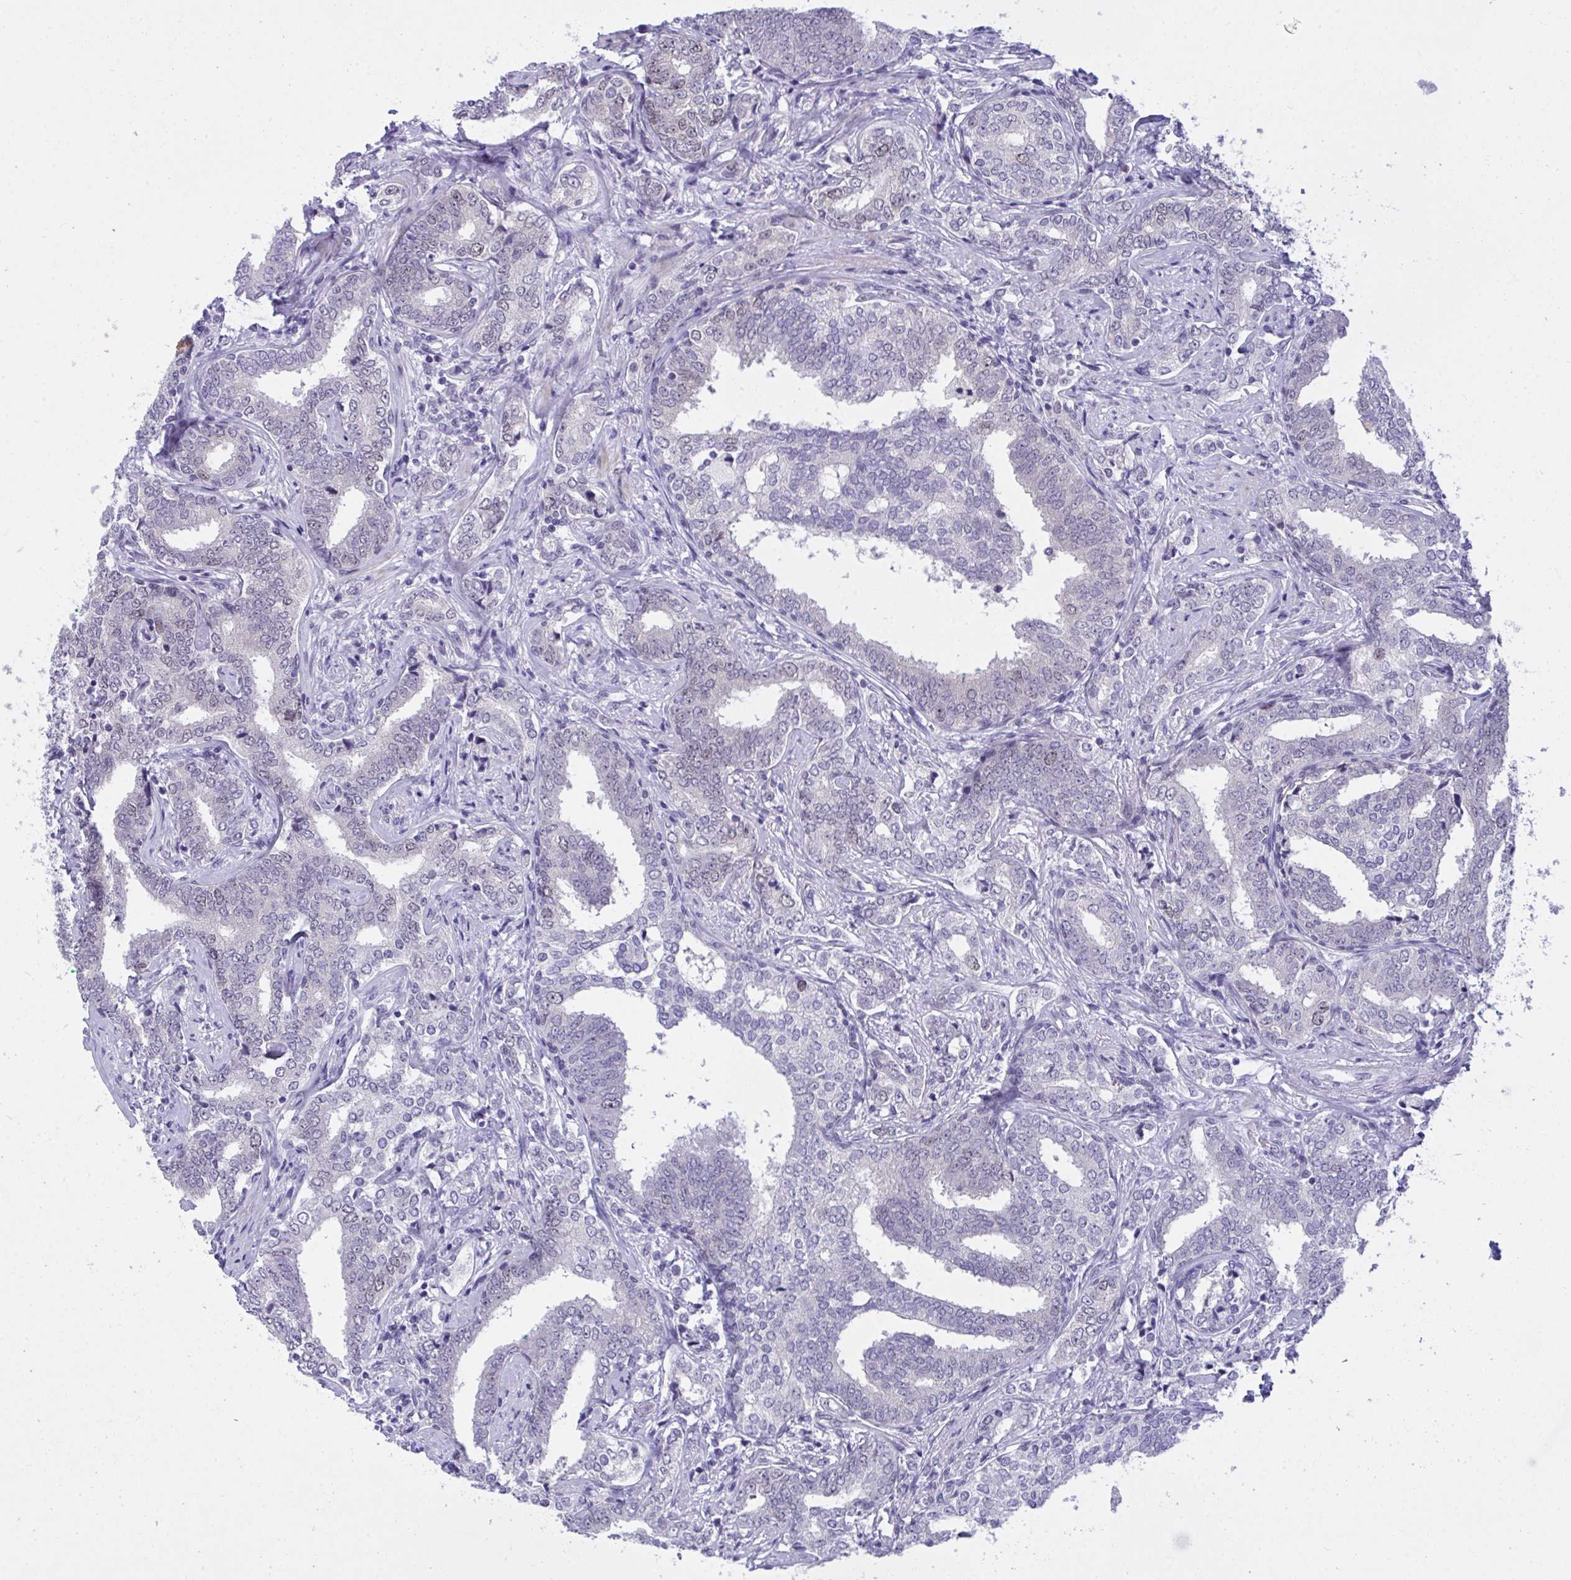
{"staining": {"intensity": "weak", "quantity": "<25%", "location": "nuclear"}, "tissue": "prostate cancer", "cell_type": "Tumor cells", "image_type": "cancer", "snomed": [{"axis": "morphology", "description": "Adenocarcinoma, High grade"}, {"axis": "topography", "description": "Prostate"}], "caption": "DAB immunohistochemical staining of human high-grade adenocarcinoma (prostate) reveals no significant positivity in tumor cells.", "gene": "TEAD4", "patient": {"sex": "male", "age": 72}}